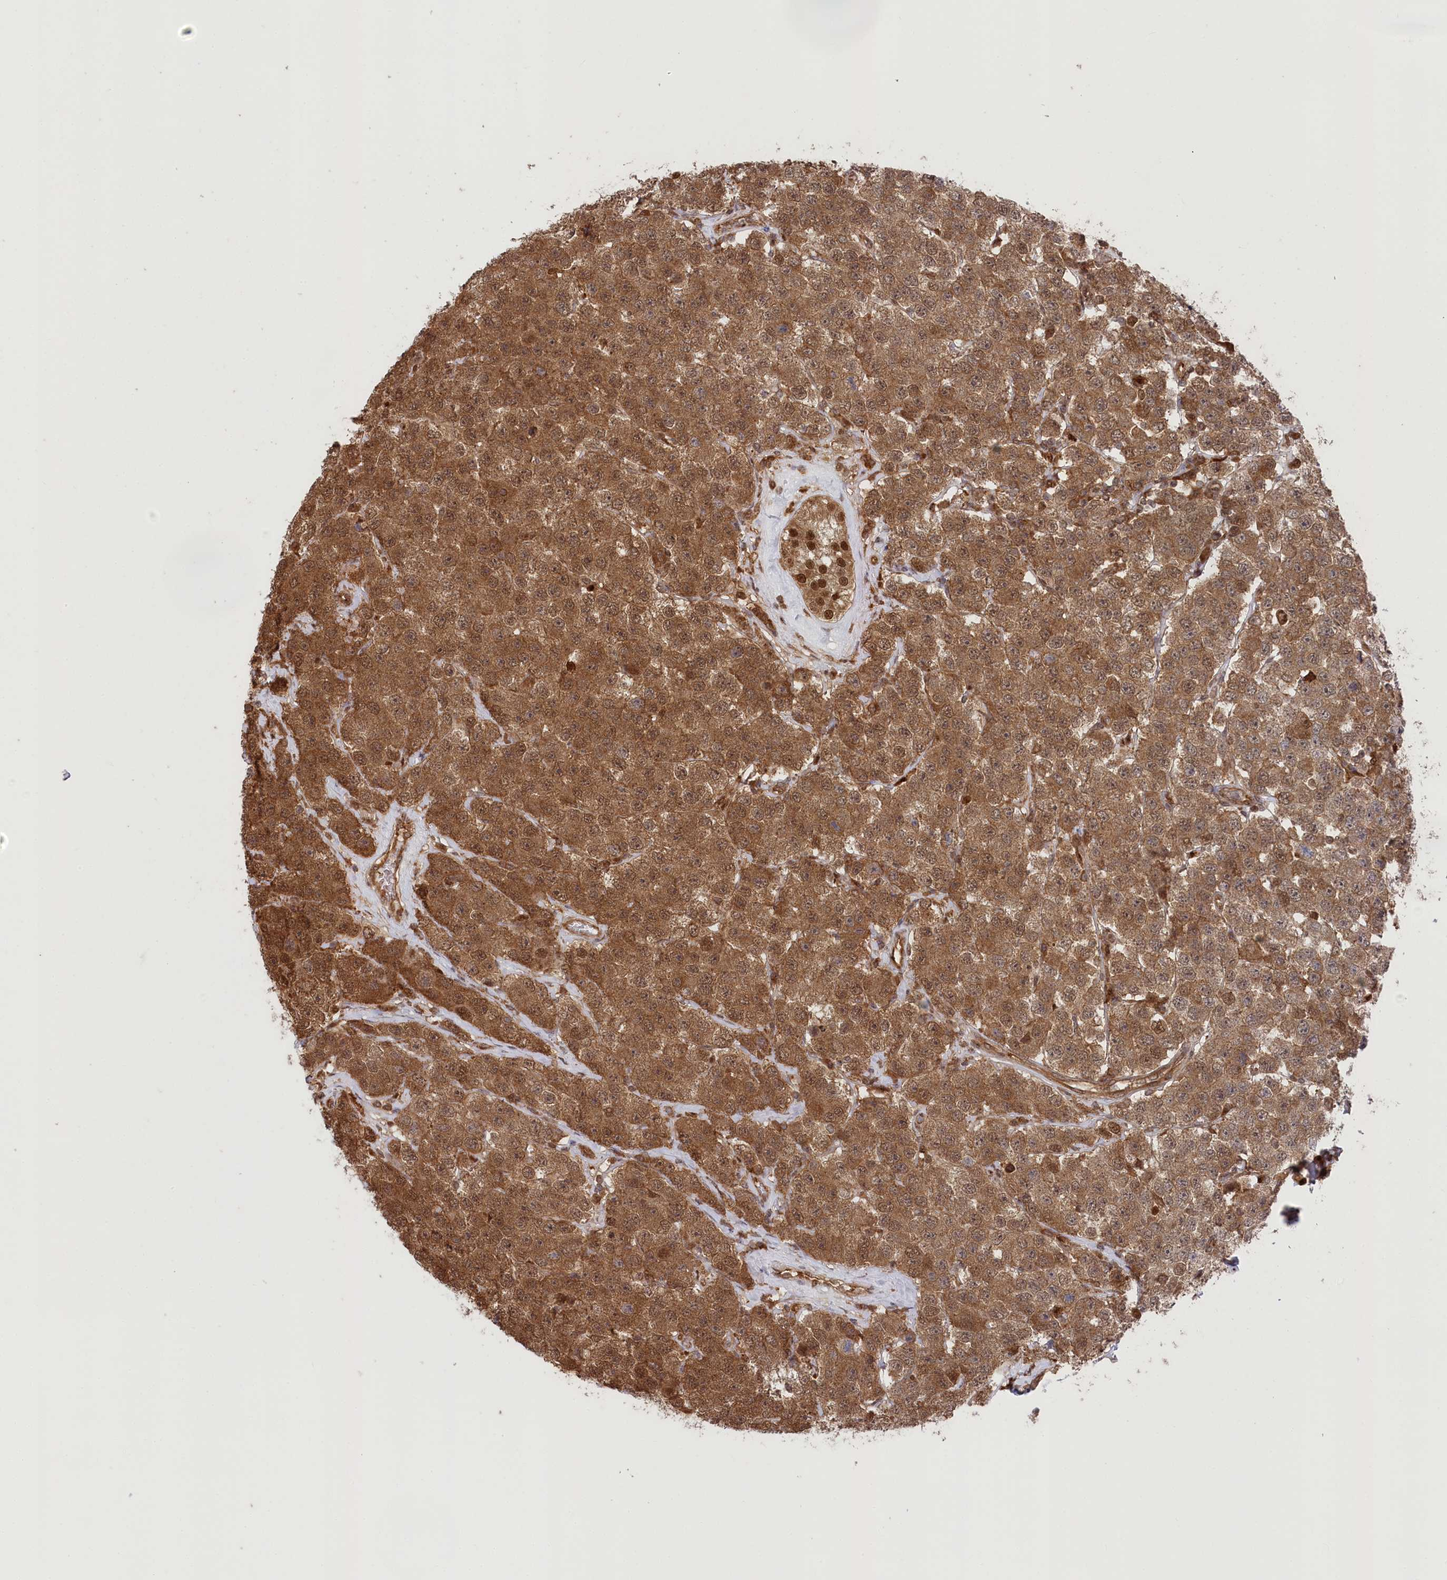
{"staining": {"intensity": "moderate", "quantity": ">75%", "location": "cytoplasmic/membranous,nuclear"}, "tissue": "testis cancer", "cell_type": "Tumor cells", "image_type": "cancer", "snomed": [{"axis": "morphology", "description": "Seminoma, NOS"}, {"axis": "topography", "description": "Testis"}], "caption": "The immunohistochemical stain highlights moderate cytoplasmic/membranous and nuclear staining in tumor cells of testis cancer (seminoma) tissue.", "gene": "PSMA1", "patient": {"sex": "male", "age": 28}}